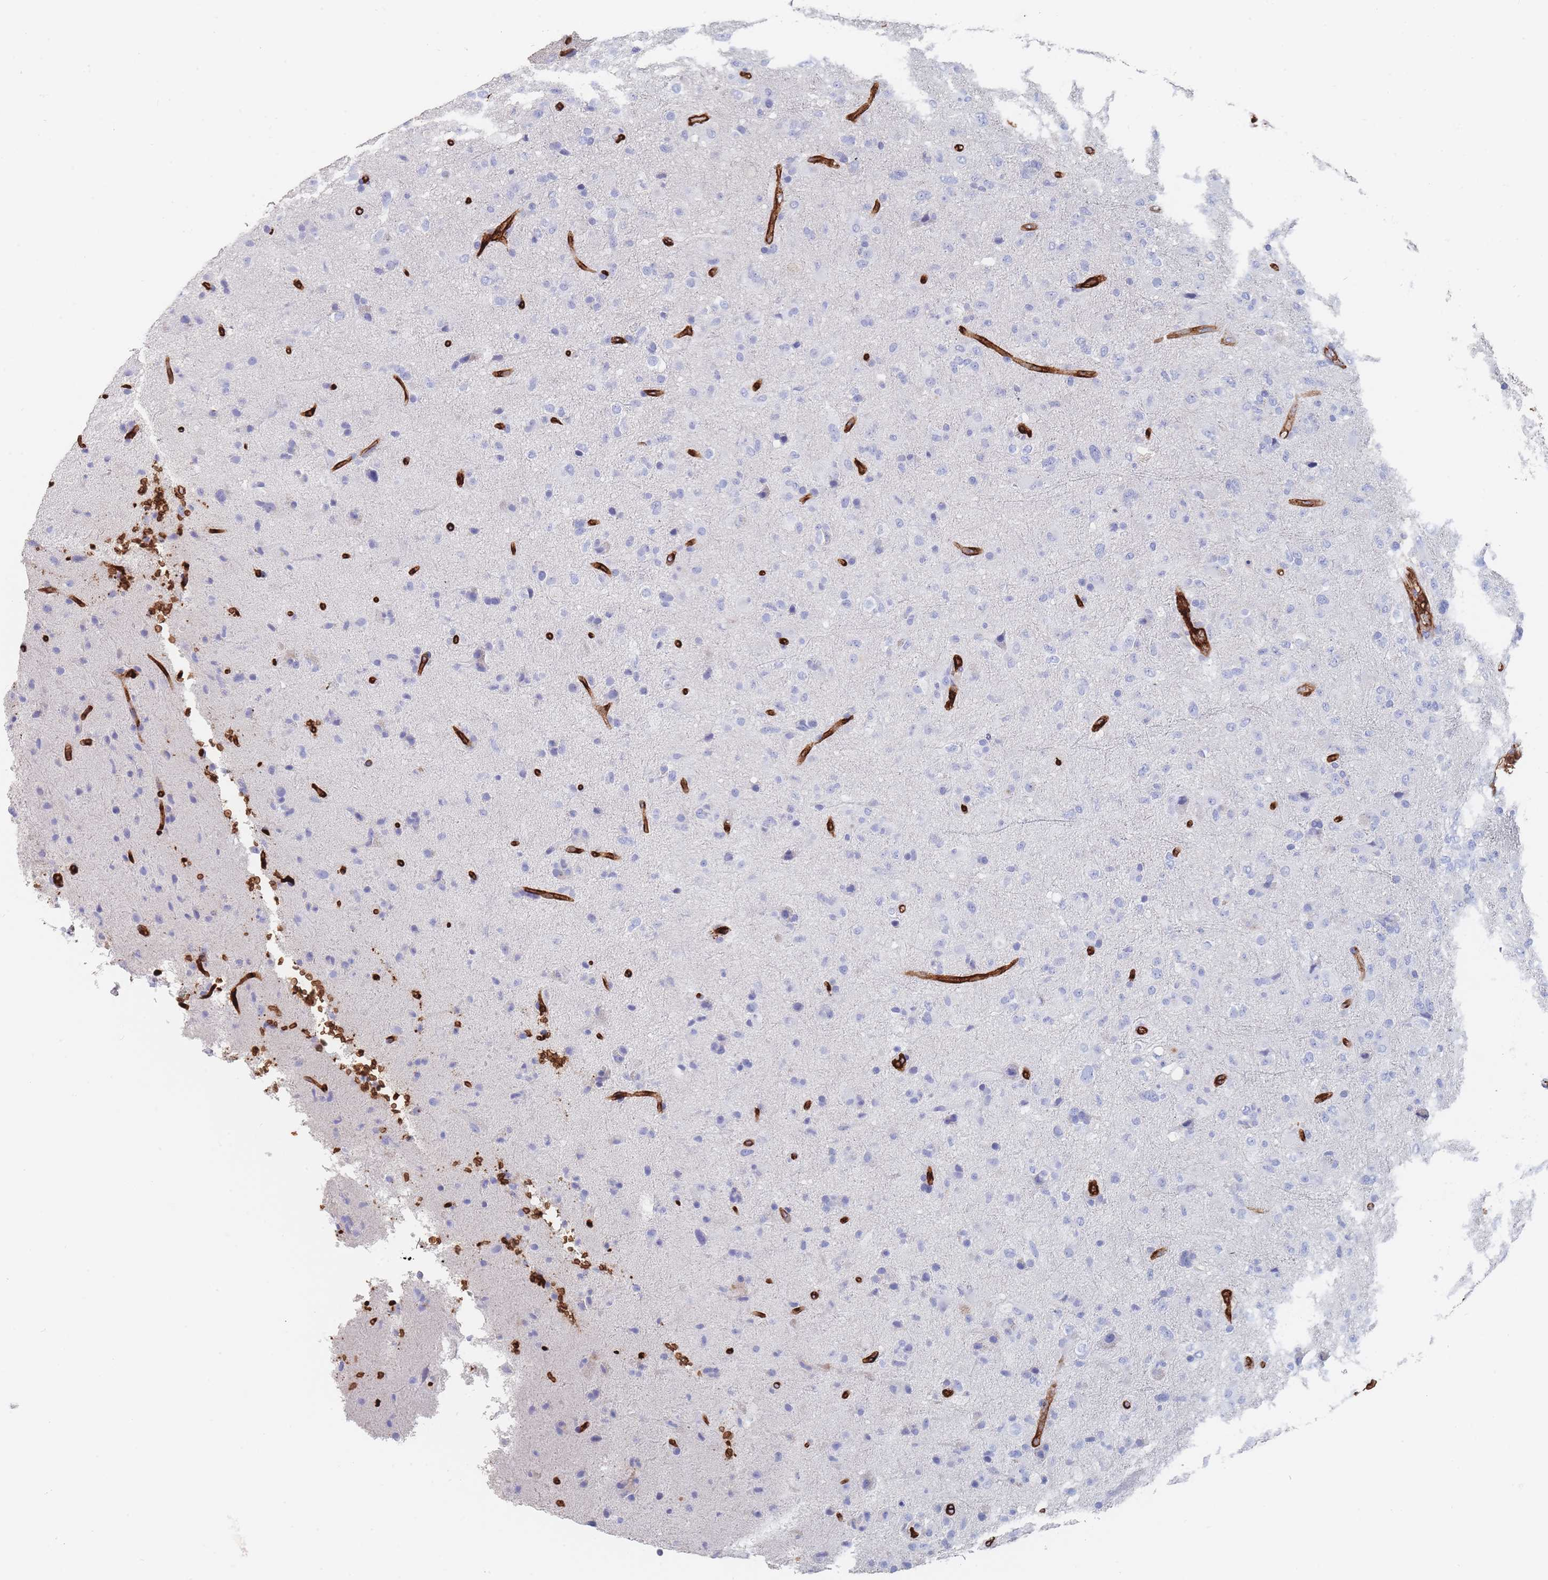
{"staining": {"intensity": "negative", "quantity": "none", "location": "none"}, "tissue": "glioma", "cell_type": "Tumor cells", "image_type": "cancer", "snomed": [{"axis": "morphology", "description": "Glioma, malignant, Low grade"}, {"axis": "topography", "description": "Brain"}], "caption": "This is a micrograph of immunohistochemistry (IHC) staining of glioma, which shows no expression in tumor cells.", "gene": "SLC2A1", "patient": {"sex": "male", "age": 65}}